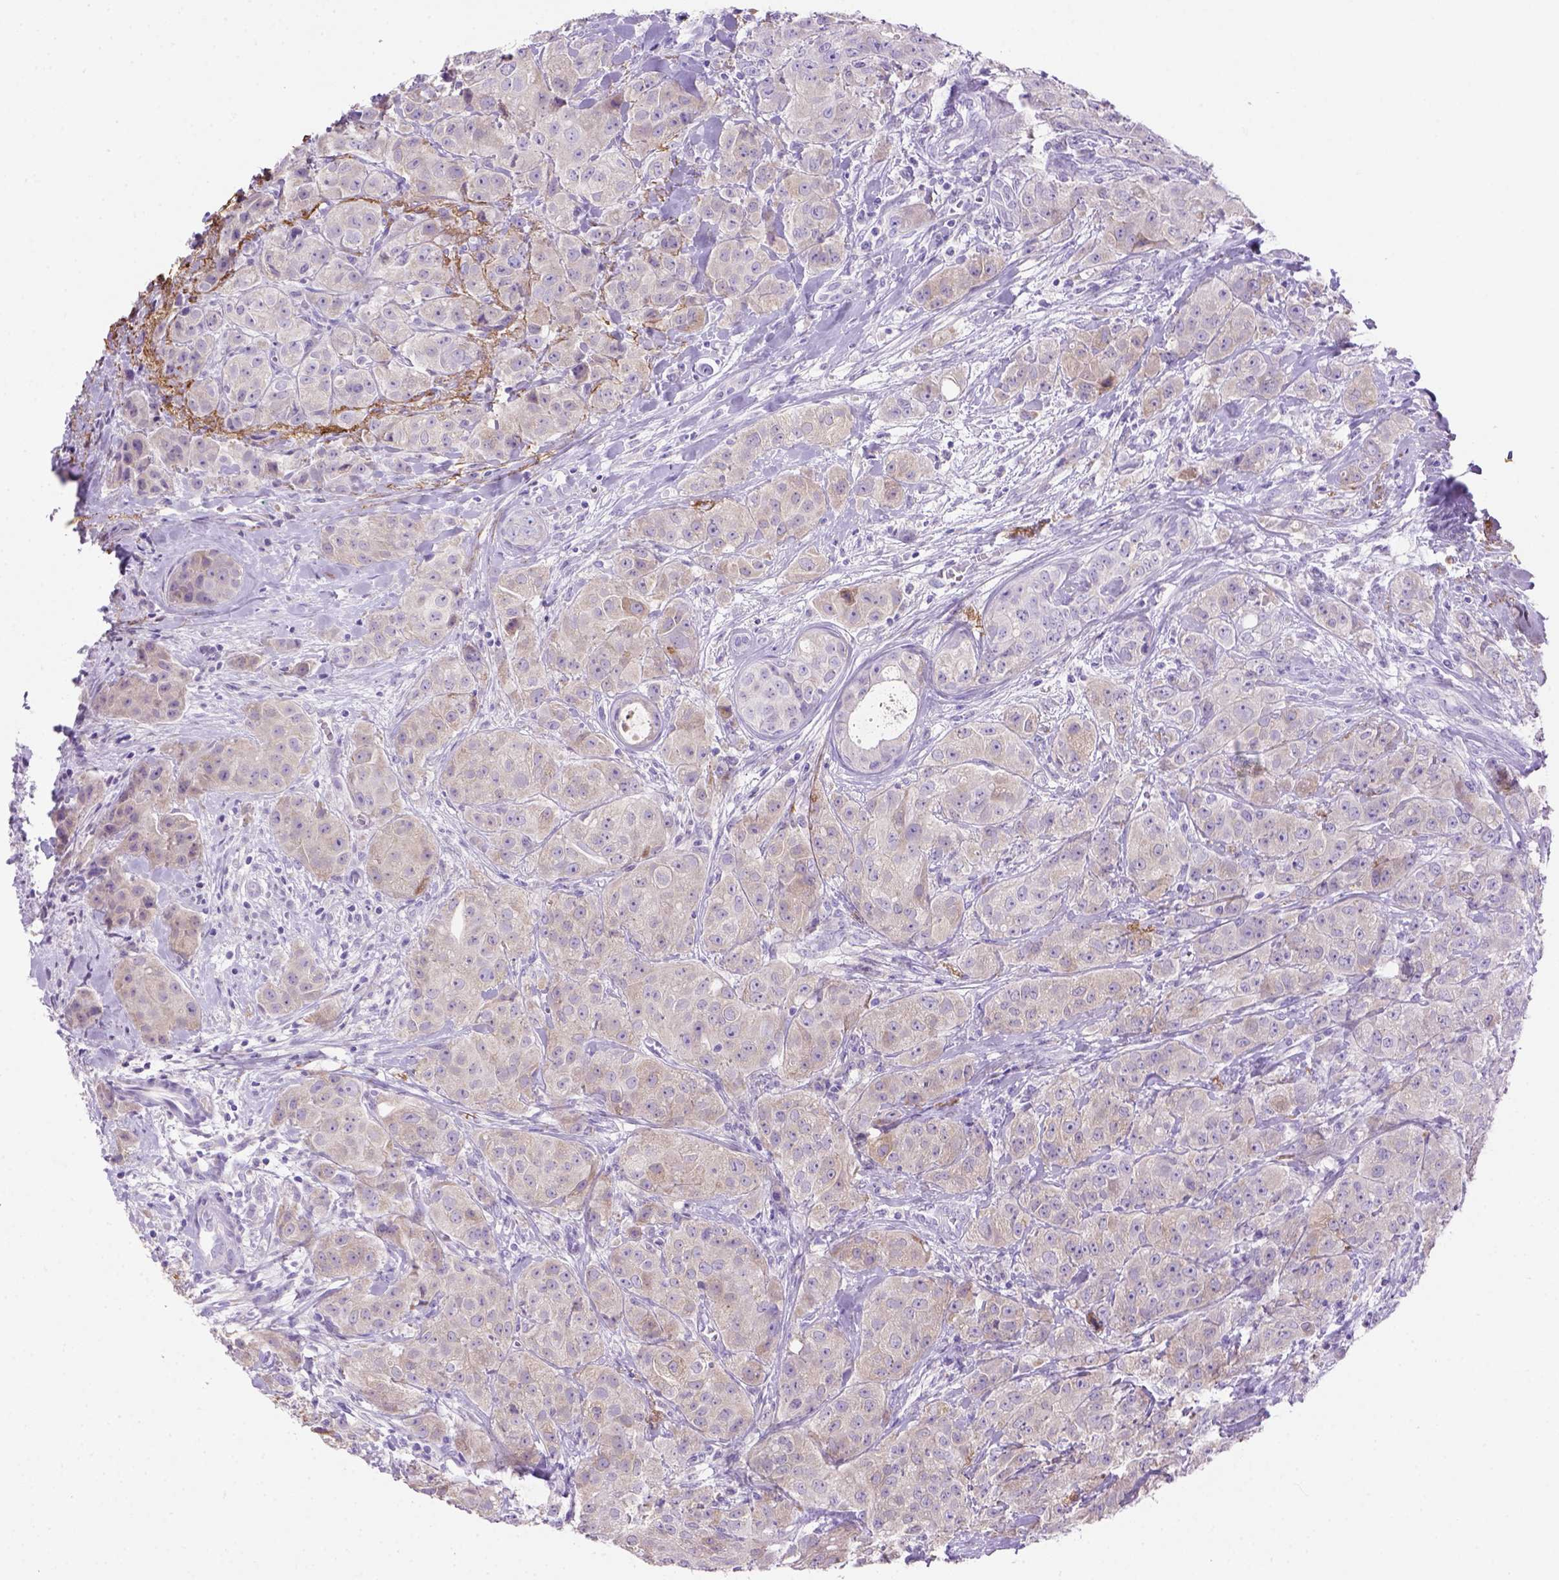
{"staining": {"intensity": "negative", "quantity": "none", "location": "none"}, "tissue": "breast cancer", "cell_type": "Tumor cells", "image_type": "cancer", "snomed": [{"axis": "morphology", "description": "Duct carcinoma"}, {"axis": "topography", "description": "Breast"}], "caption": "A high-resolution image shows immunohistochemistry (IHC) staining of breast cancer, which reveals no significant positivity in tumor cells.", "gene": "SIRPD", "patient": {"sex": "female", "age": 43}}